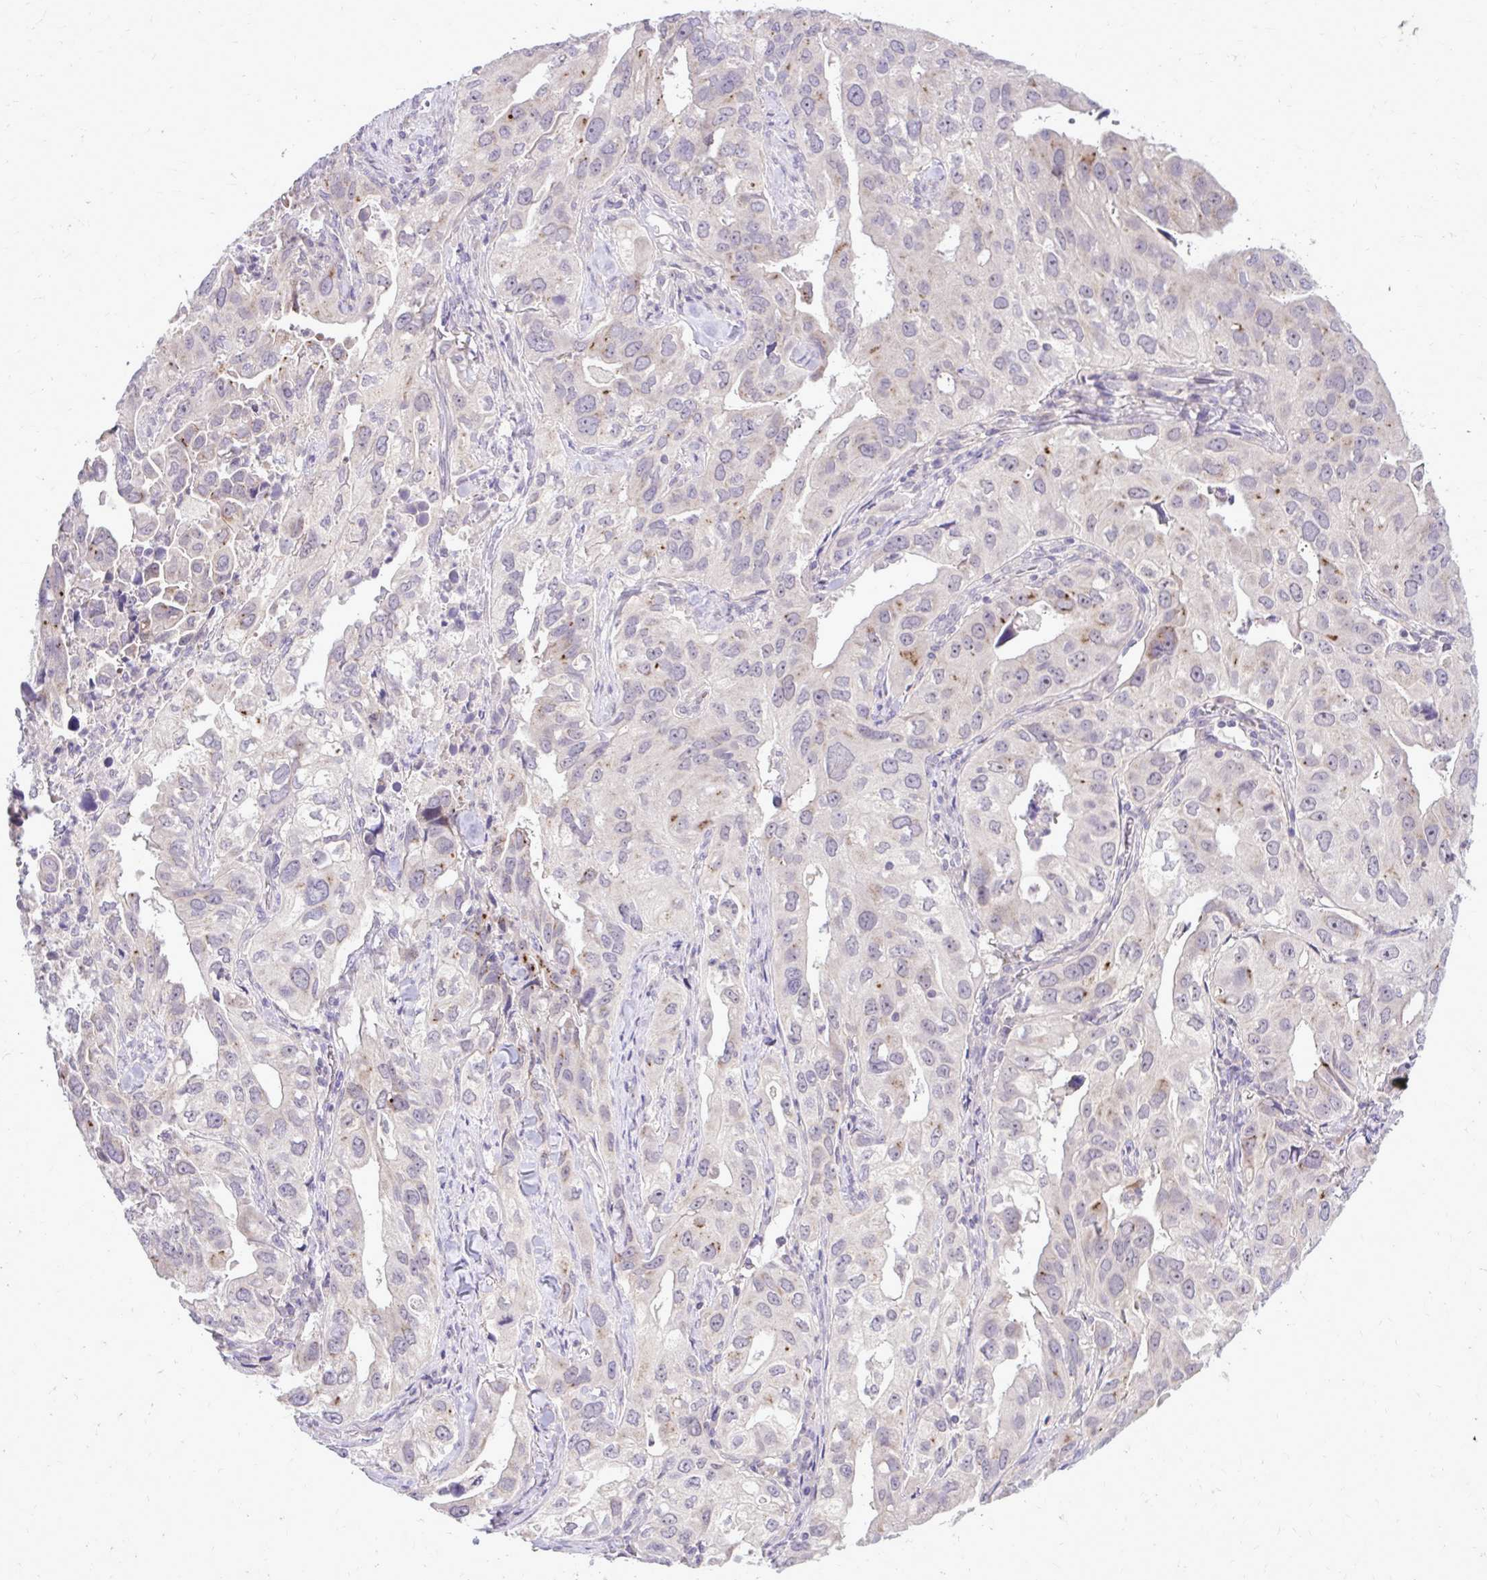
{"staining": {"intensity": "negative", "quantity": "none", "location": "none"}, "tissue": "lung cancer", "cell_type": "Tumor cells", "image_type": "cancer", "snomed": [{"axis": "morphology", "description": "Adenocarcinoma, NOS"}, {"axis": "topography", "description": "Lung"}], "caption": "Lung cancer (adenocarcinoma) stained for a protein using immunohistochemistry shows no positivity tumor cells.", "gene": "DPY19L1", "patient": {"sex": "male", "age": 48}}